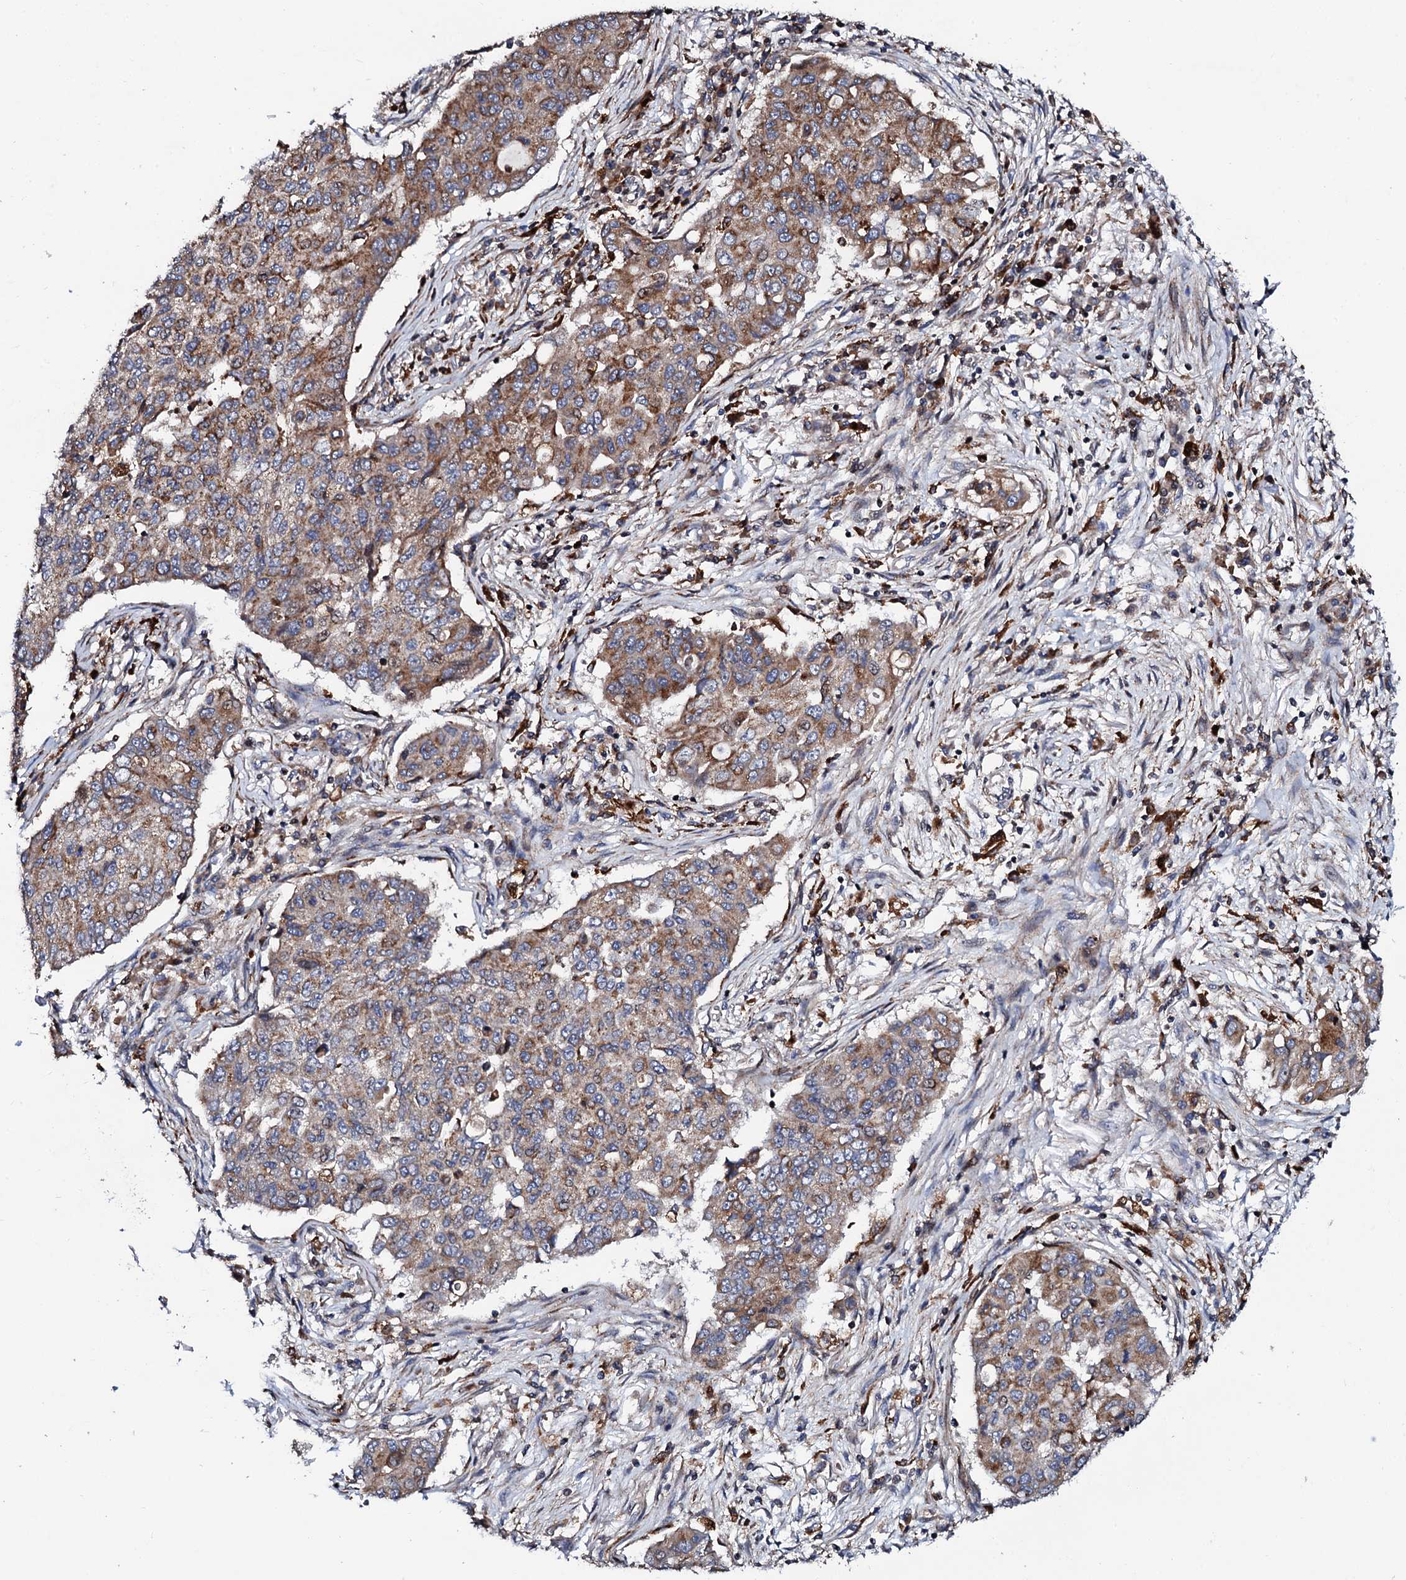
{"staining": {"intensity": "moderate", "quantity": ">75%", "location": "cytoplasmic/membranous"}, "tissue": "lung cancer", "cell_type": "Tumor cells", "image_type": "cancer", "snomed": [{"axis": "morphology", "description": "Squamous cell carcinoma, NOS"}, {"axis": "topography", "description": "Lung"}], "caption": "Lung cancer tissue reveals moderate cytoplasmic/membranous expression in approximately >75% of tumor cells, visualized by immunohistochemistry. (brown staining indicates protein expression, while blue staining denotes nuclei).", "gene": "TCIRG1", "patient": {"sex": "male", "age": 74}}